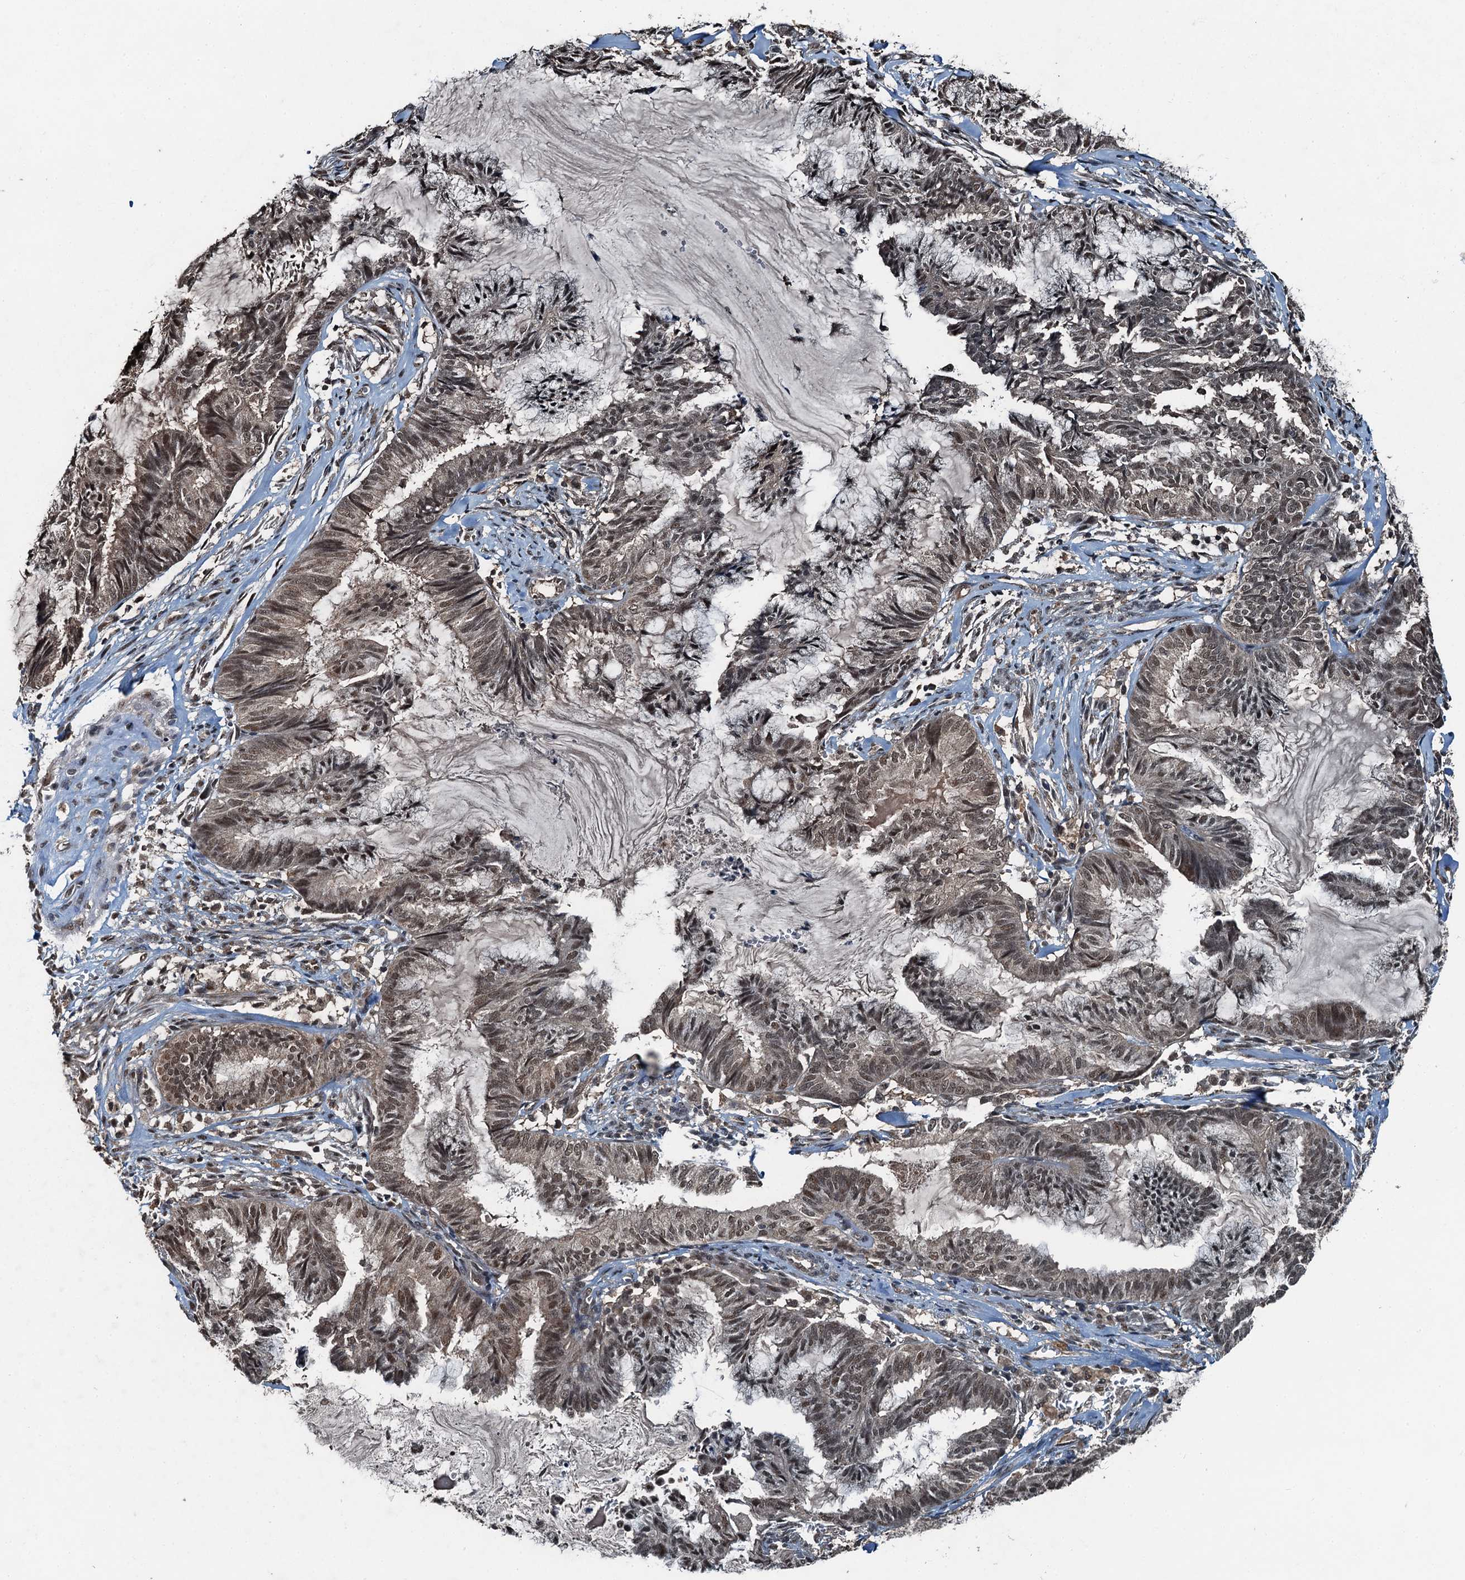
{"staining": {"intensity": "weak", "quantity": ">75%", "location": "nuclear"}, "tissue": "endometrial cancer", "cell_type": "Tumor cells", "image_type": "cancer", "snomed": [{"axis": "morphology", "description": "Adenocarcinoma, NOS"}, {"axis": "topography", "description": "Endometrium"}], "caption": "A low amount of weak nuclear staining is identified in about >75% of tumor cells in endometrial cancer tissue. (DAB (3,3'-diaminobenzidine) IHC with brightfield microscopy, high magnification).", "gene": "UBXN6", "patient": {"sex": "female", "age": 86}}